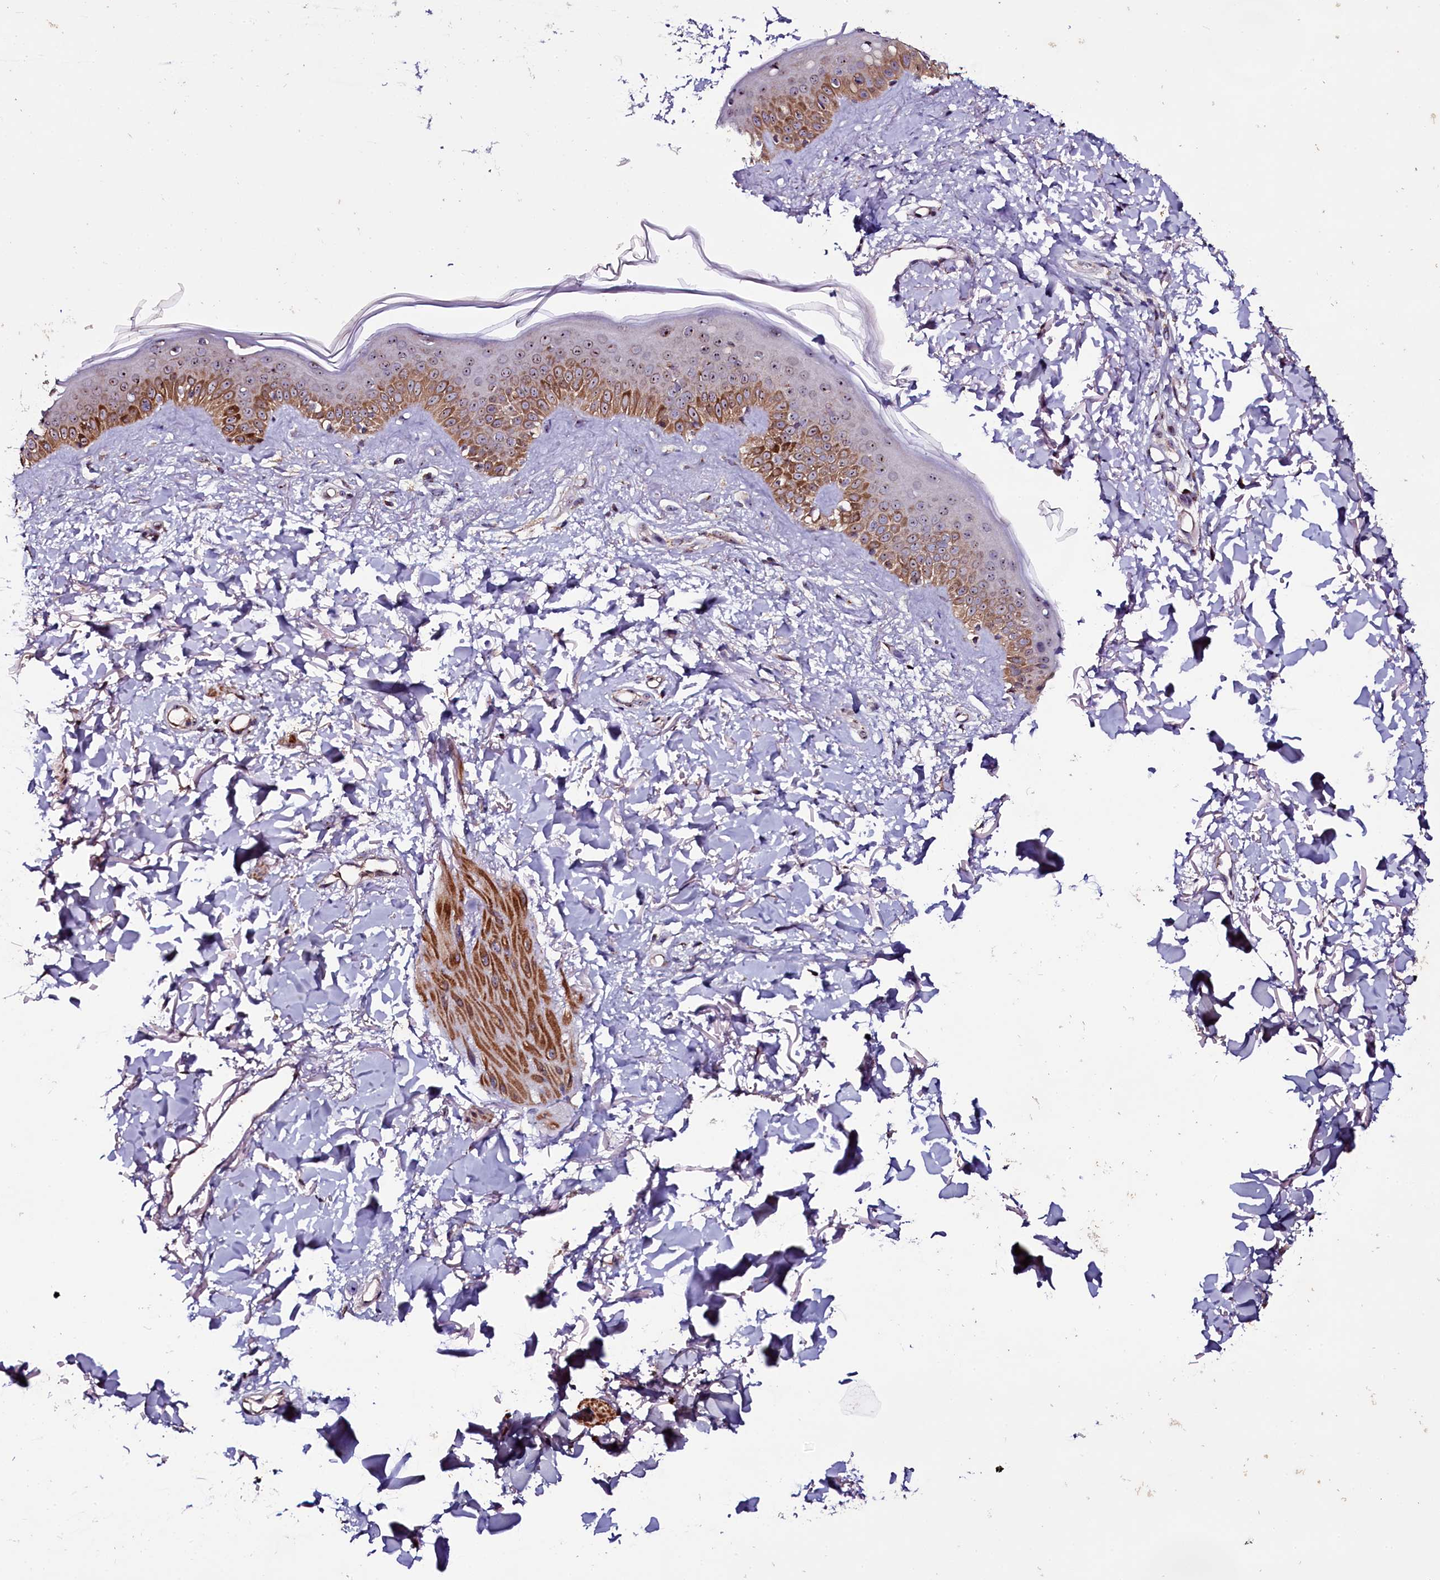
{"staining": {"intensity": "negative", "quantity": "none", "location": "none"}, "tissue": "skin", "cell_type": "Fibroblasts", "image_type": "normal", "snomed": [{"axis": "morphology", "description": "Normal tissue, NOS"}, {"axis": "topography", "description": "Skin"}], "caption": "A high-resolution micrograph shows immunohistochemistry staining of benign skin, which displays no significant expression in fibroblasts. (Immunohistochemistry, brightfield microscopy, high magnification).", "gene": "NAA80", "patient": {"sex": "female", "age": 58}}